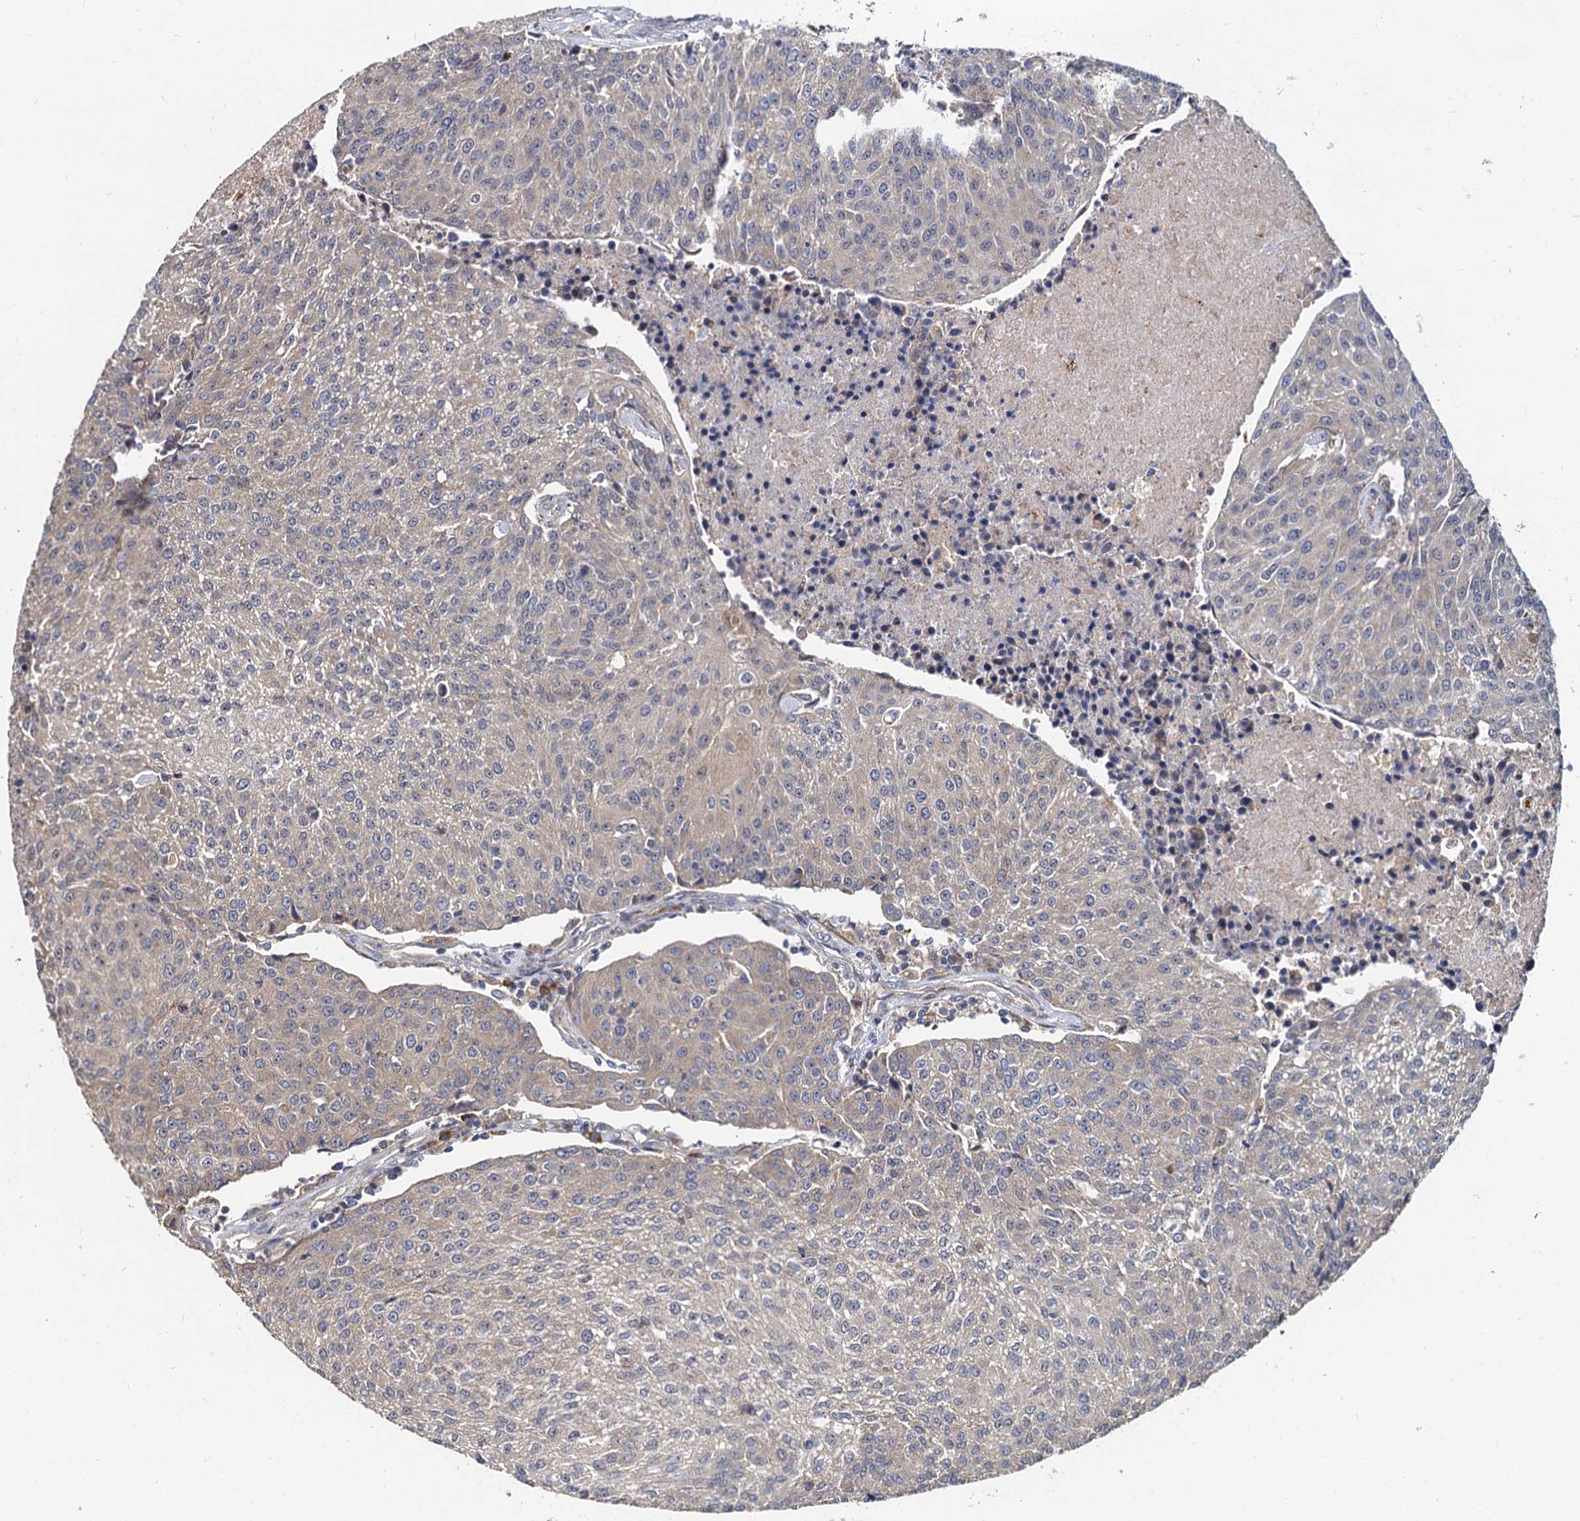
{"staining": {"intensity": "negative", "quantity": "none", "location": "none"}, "tissue": "urothelial cancer", "cell_type": "Tumor cells", "image_type": "cancer", "snomed": [{"axis": "morphology", "description": "Urothelial carcinoma, High grade"}, {"axis": "topography", "description": "Urinary bladder"}], "caption": "Photomicrograph shows no protein positivity in tumor cells of urothelial carcinoma (high-grade) tissue.", "gene": "WWC3", "patient": {"sex": "female", "age": 85}}